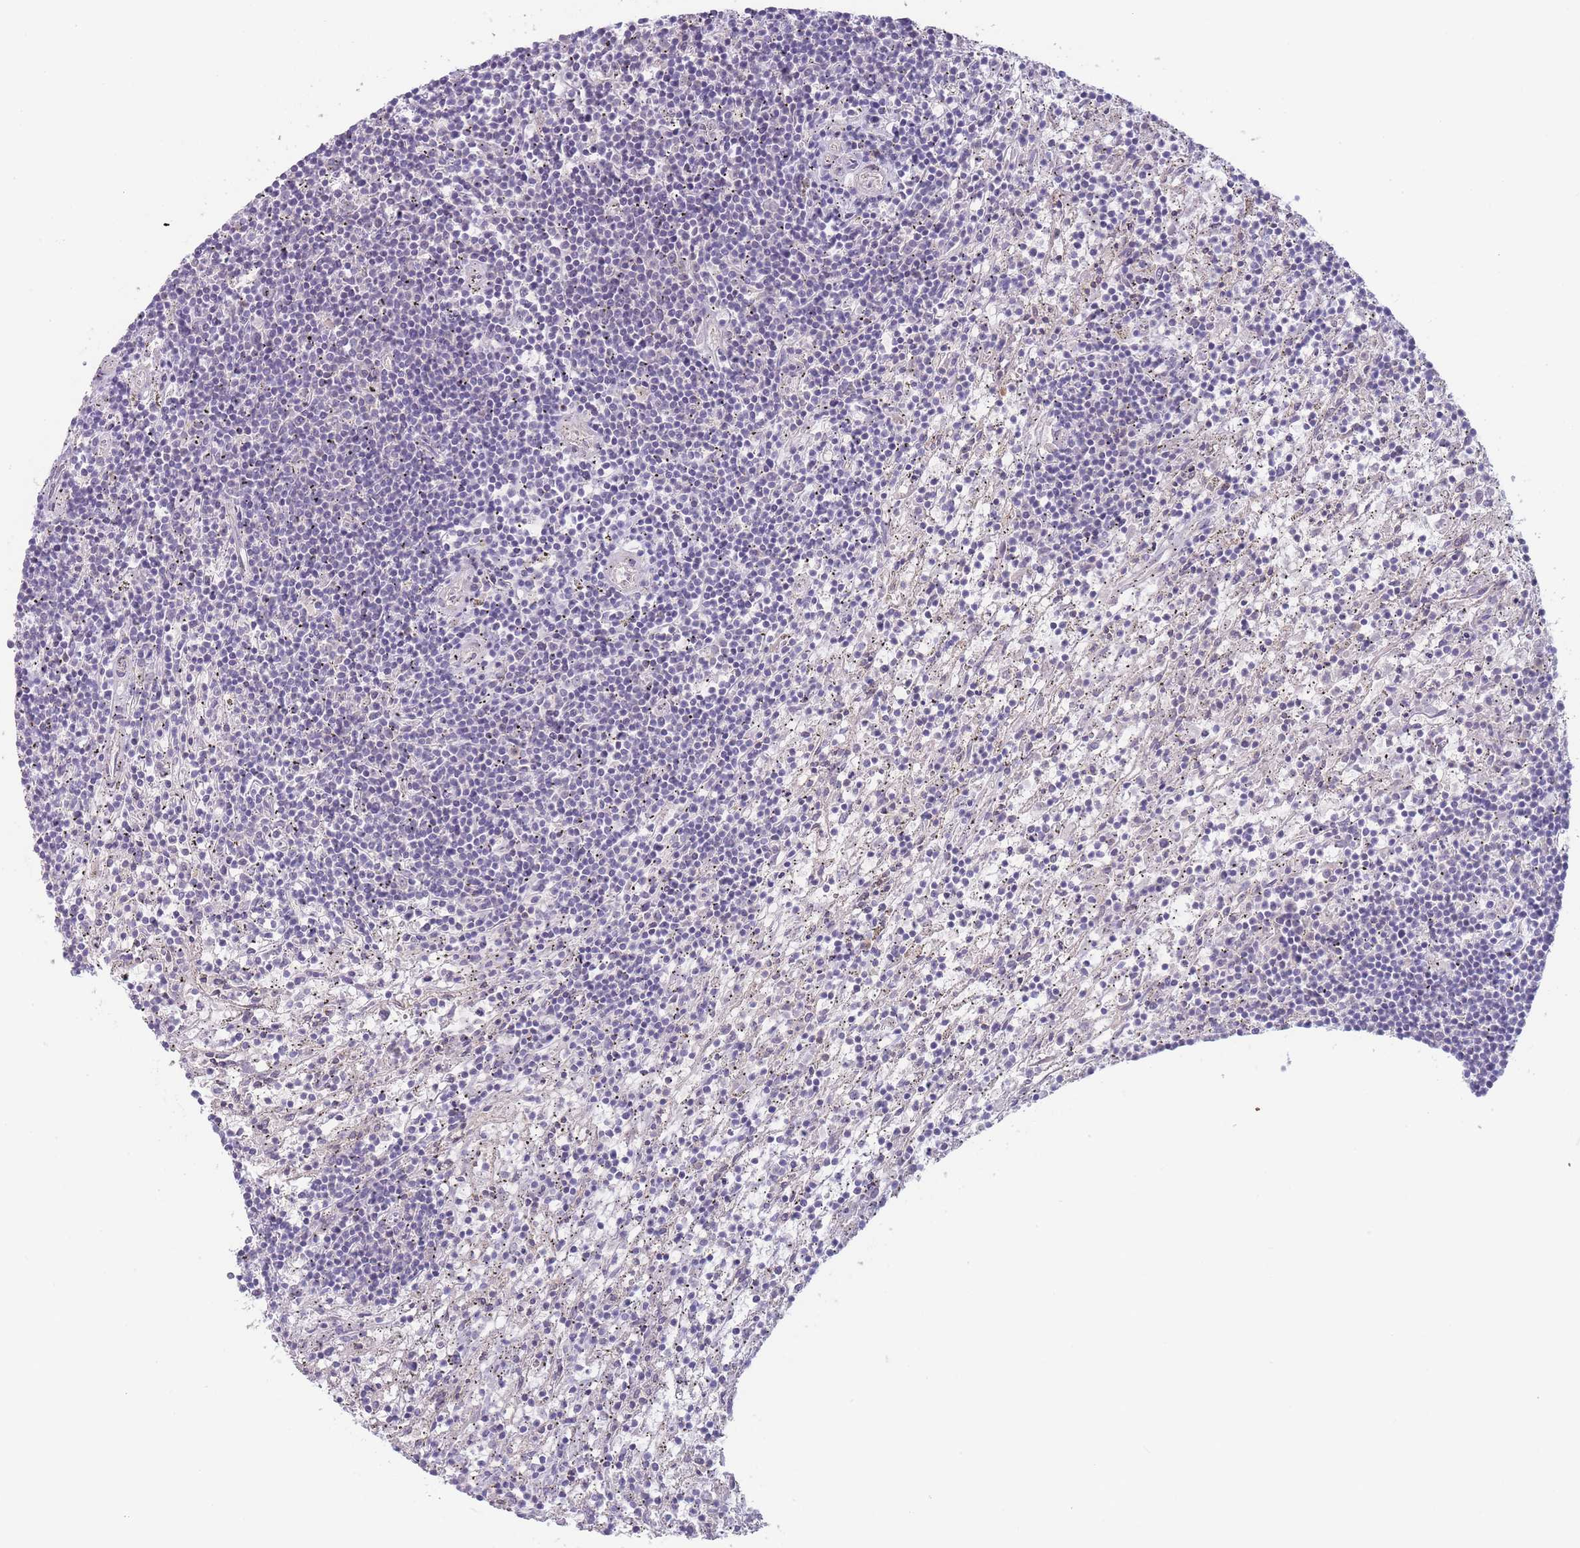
{"staining": {"intensity": "negative", "quantity": "none", "location": "none"}, "tissue": "lymphoma", "cell_type": "Tumor cells", "image_type": "cancer", "snomed": [{"axis": "morphology", "description": "Malignant lymphoma, non-Hodgkin's type, Low grade"}, {"axis": "topography", "description": "Spleen"}], "caption": "Malignant lymphoma, non-Hodgkin's type (low-grade) was stained to show a protein in brown. There is no significant staining in tumor cells.", "gene": "SPHKAP", "patient": {"sex": "male", "age": 76}}